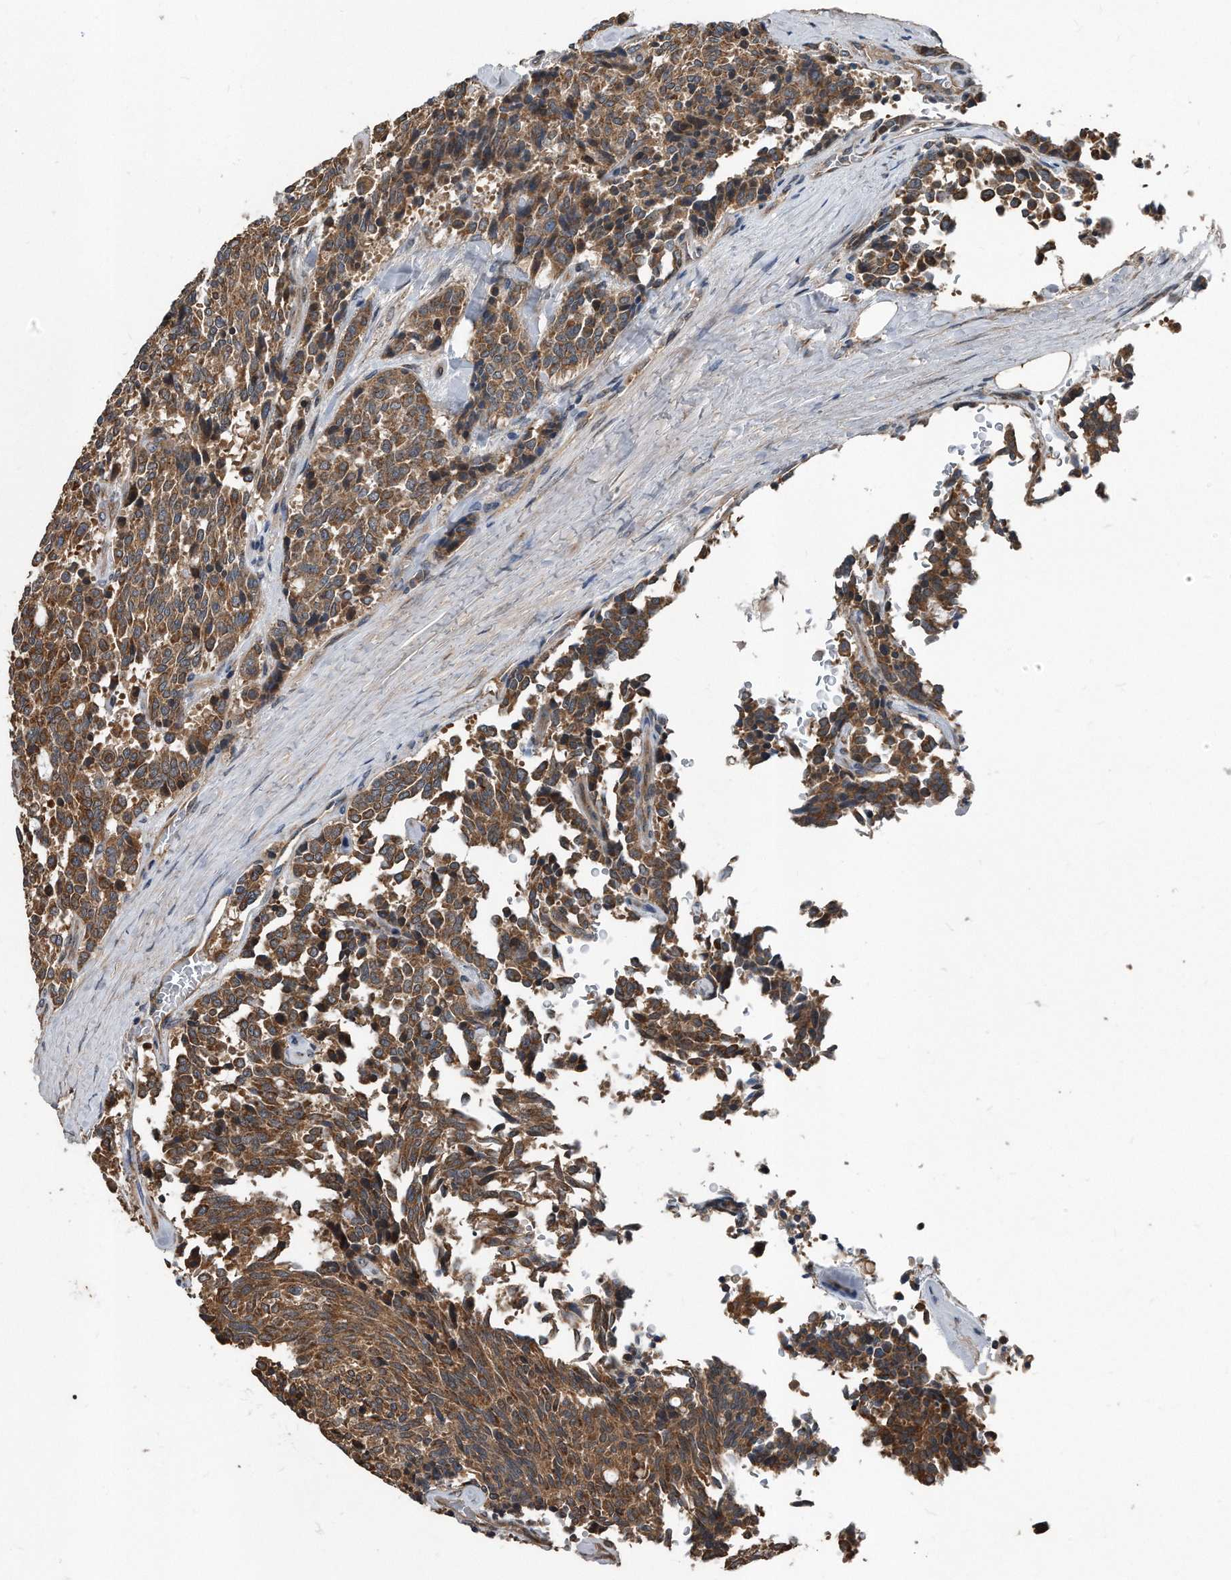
{"staining": {"intensity": "moderate", "quantity": ">75%", "location": "cytoplasmic/membranous"}, "tissue": "carcinoid", "cell_type": "Tumor cells", "image_type": "cancer", "snomed": [{"axis": "morphology", "description": "Carcinoid, malignant, NOS"}, {"axis": "topography", "description": "Pancreas"}], "caption": "DAB immunohistochemical staining of human carcinoid shows moderate cytoplasmic/membranous protein staining in approximately >75% of tumor cells.", "gene": "FAM136A", "patient": {"sex": "female", "age": 54}}